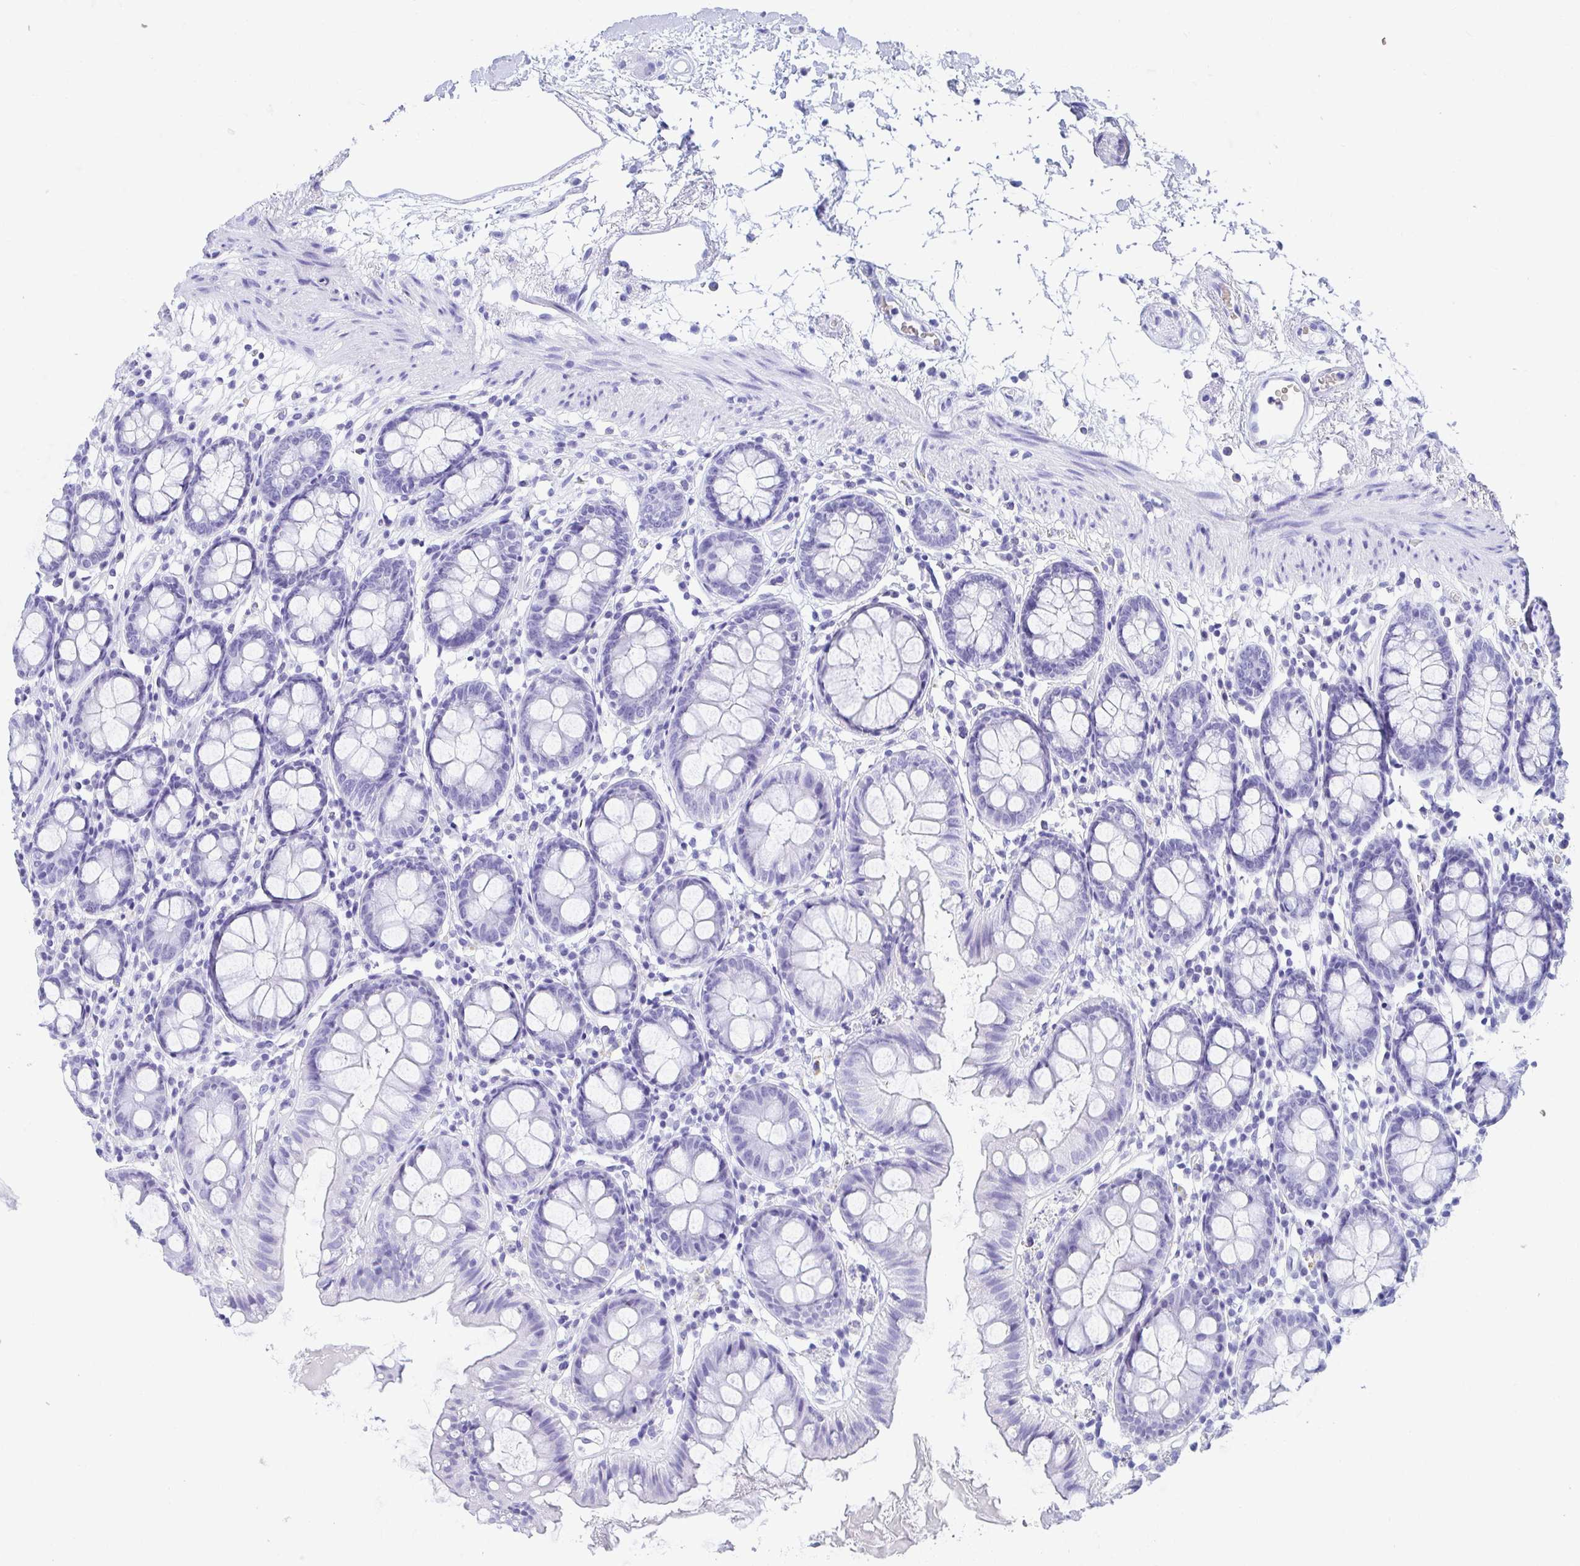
{"staining": {"intensity": "negative", "quantity": "none", "location": "none"}, "tissue": "colon", "cell_type": "Endothelial cells", "image_type": "normal", "snomed": [{"axis": "morphology", "description": "Normal tissue, NOS"}, {"axis": "topography", "description": "Colon"}], "caption": "Immunohistochemical staining of unremarkable human colon reveals no significant positivity in endothelial cells.", "gene": "MROH2B", "patient": {"sex": "female", "age": 84}}